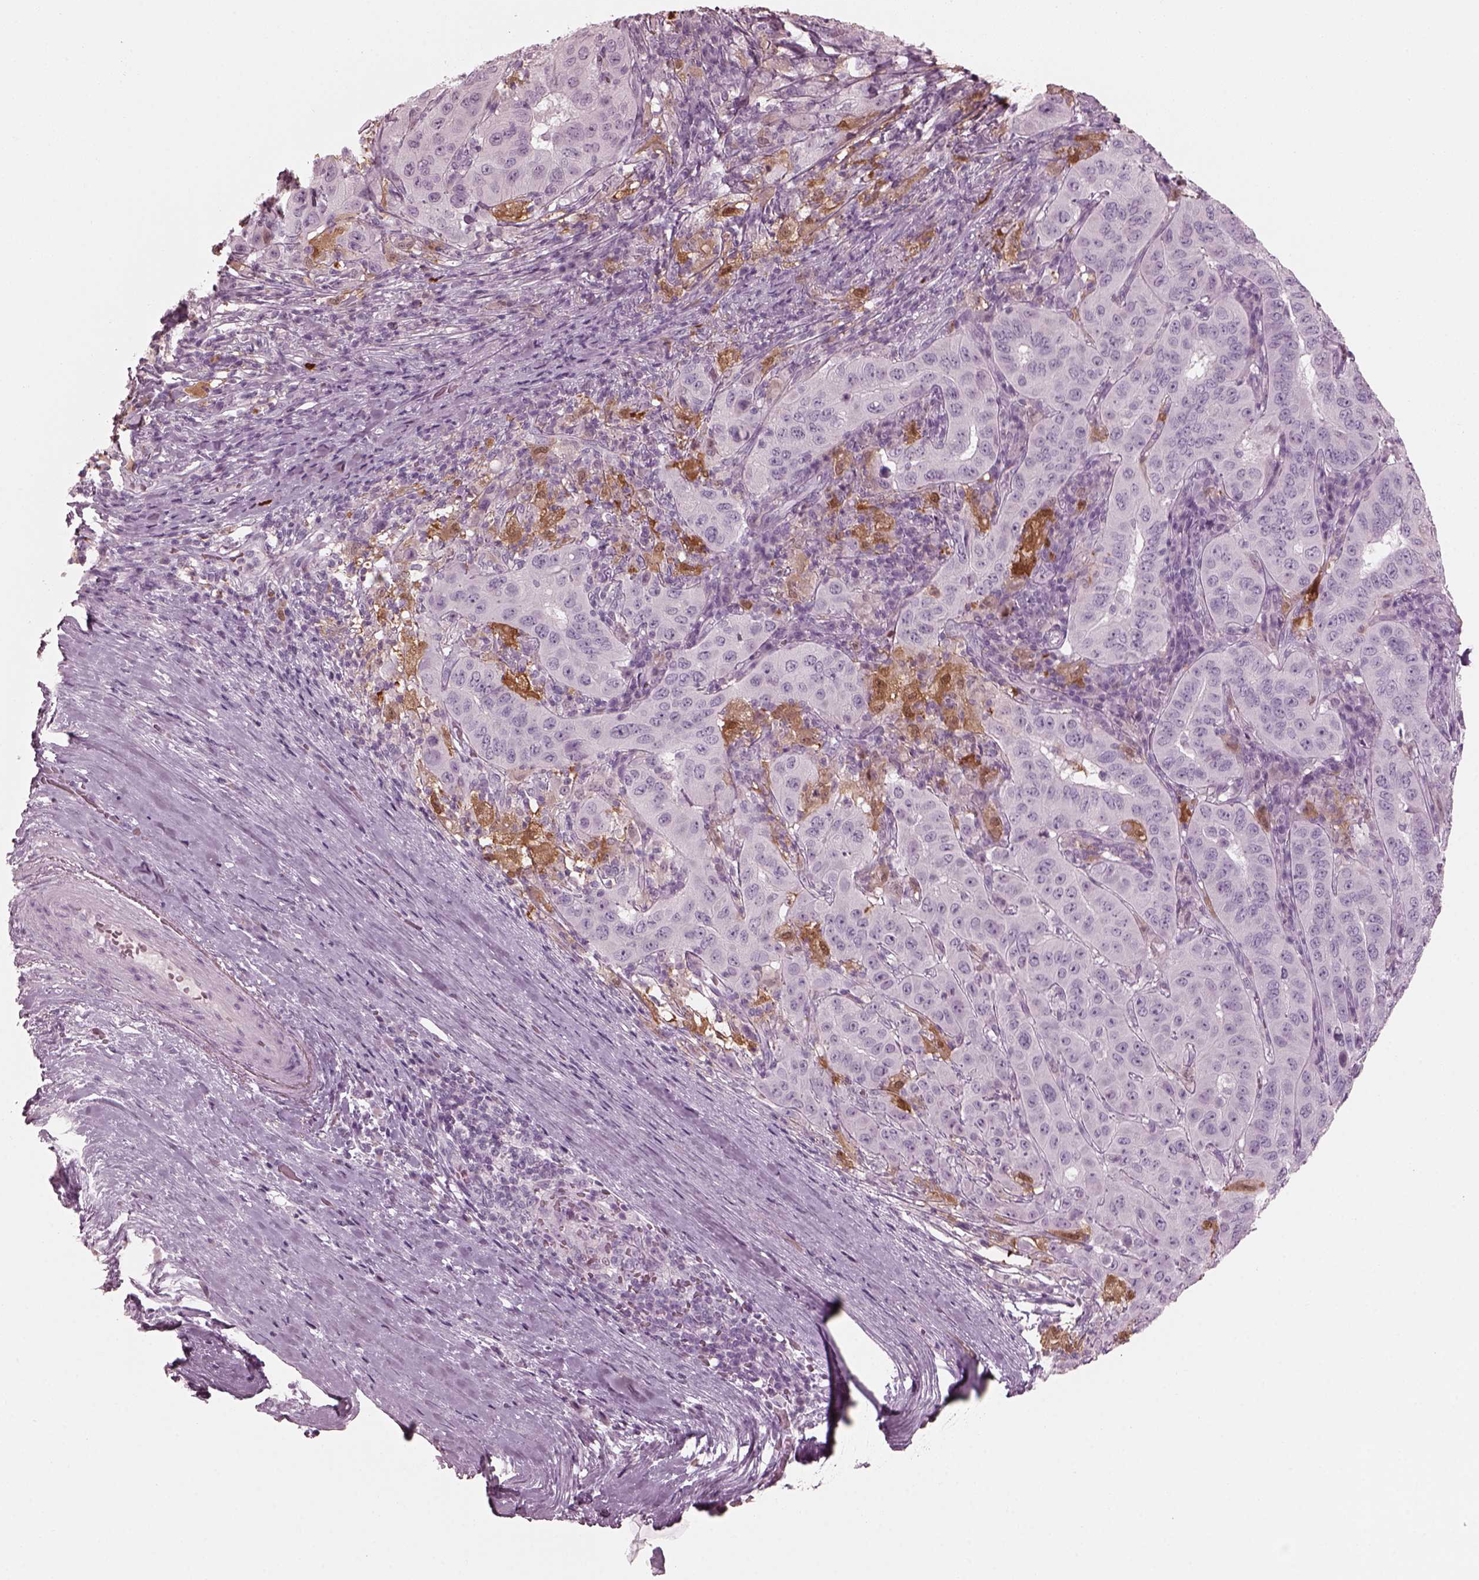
{"staining": {"intensity": "negative", "quantity": "none", "location": "none"}, "tissue": "pancreatic cancer", "cell_type": "Tumor cells", "image_type": "cancer", "snomed": [{"axis": "morphology", "description": "Adenocarcinoma, NOS"}, {"axis": "topography", "description": "Pancreas"}], "caption": "Pancreatic cancer stained for a protein using immunohistochemistry shows no staining tumor cells.", "gene": "C2orf81", "patient": {"sex": "male", "age": 63}}